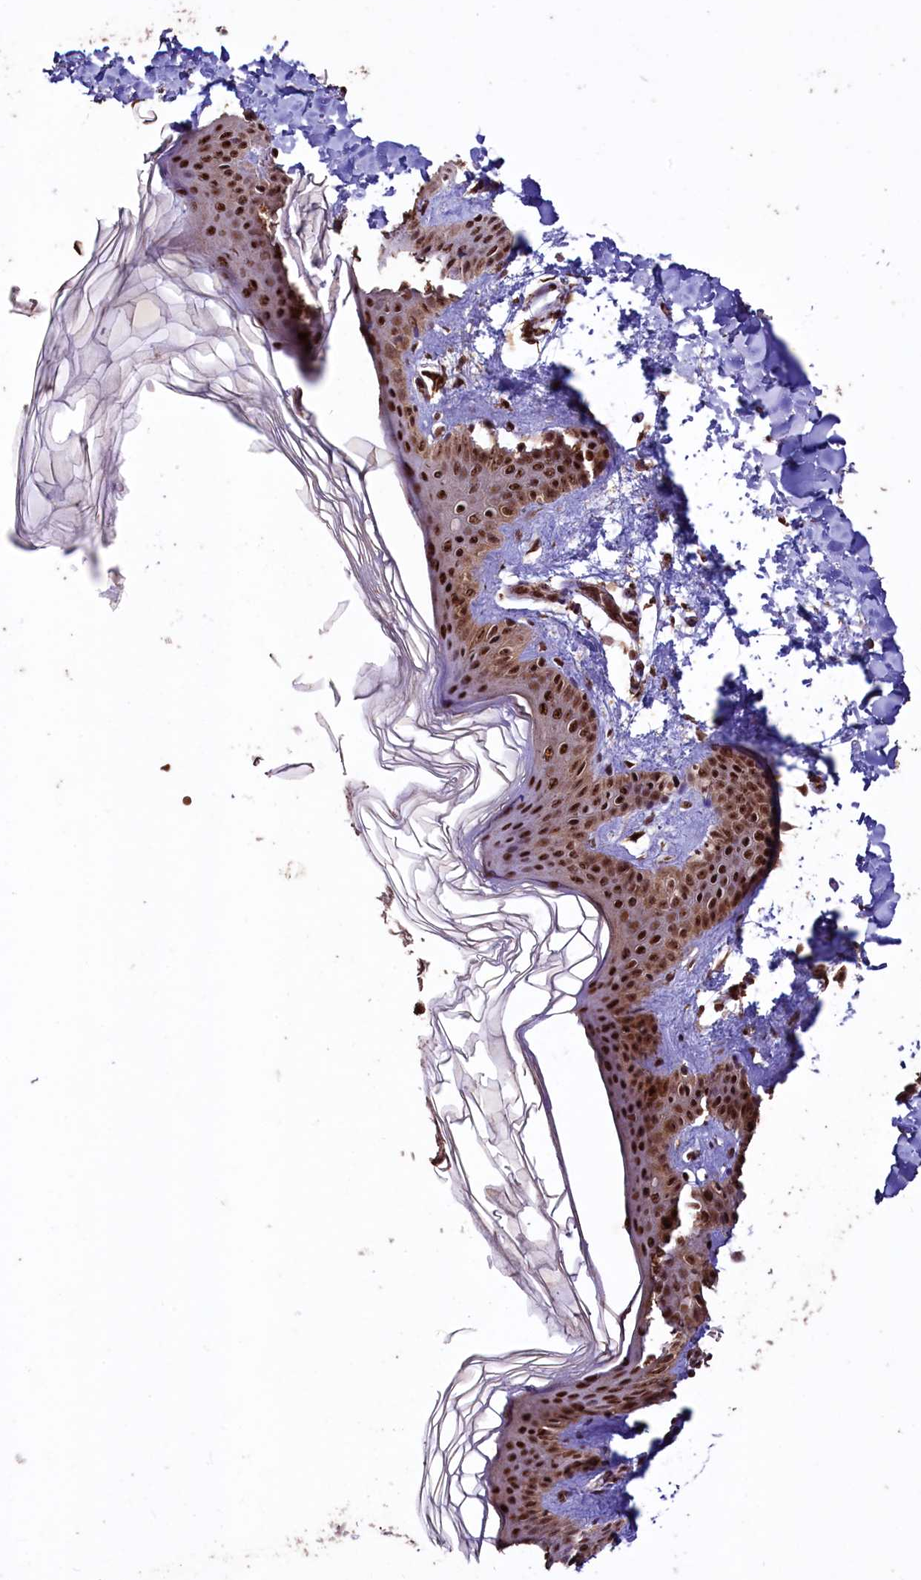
{"staining": {"intensity": "strong", "quantity": ">75%", "location": "nuclear"}, "tissue": "skin", "cell_type": "Fibroblasts", "image_type": "normal", "snomed": [{"axis": "morphology", "description": "Normal tissue, NOS"}, {"axis": "morphology", "description": "Neoplasm, benign, NOS"}, {"axis": "topography", "description": "Skin"}, {"axis": "topography", "description": "Soft tissue"}], "caption": "An IHC micrograph of normal tissue is shown. Protein staining in brown shows strong nuclear positivity in skin within fibroblasts. The protein of interest is shown in brown color, while the nuclei are stained blue.", "gene": "SFSWAP", "patient": {"sex": "male", "age": 26}}